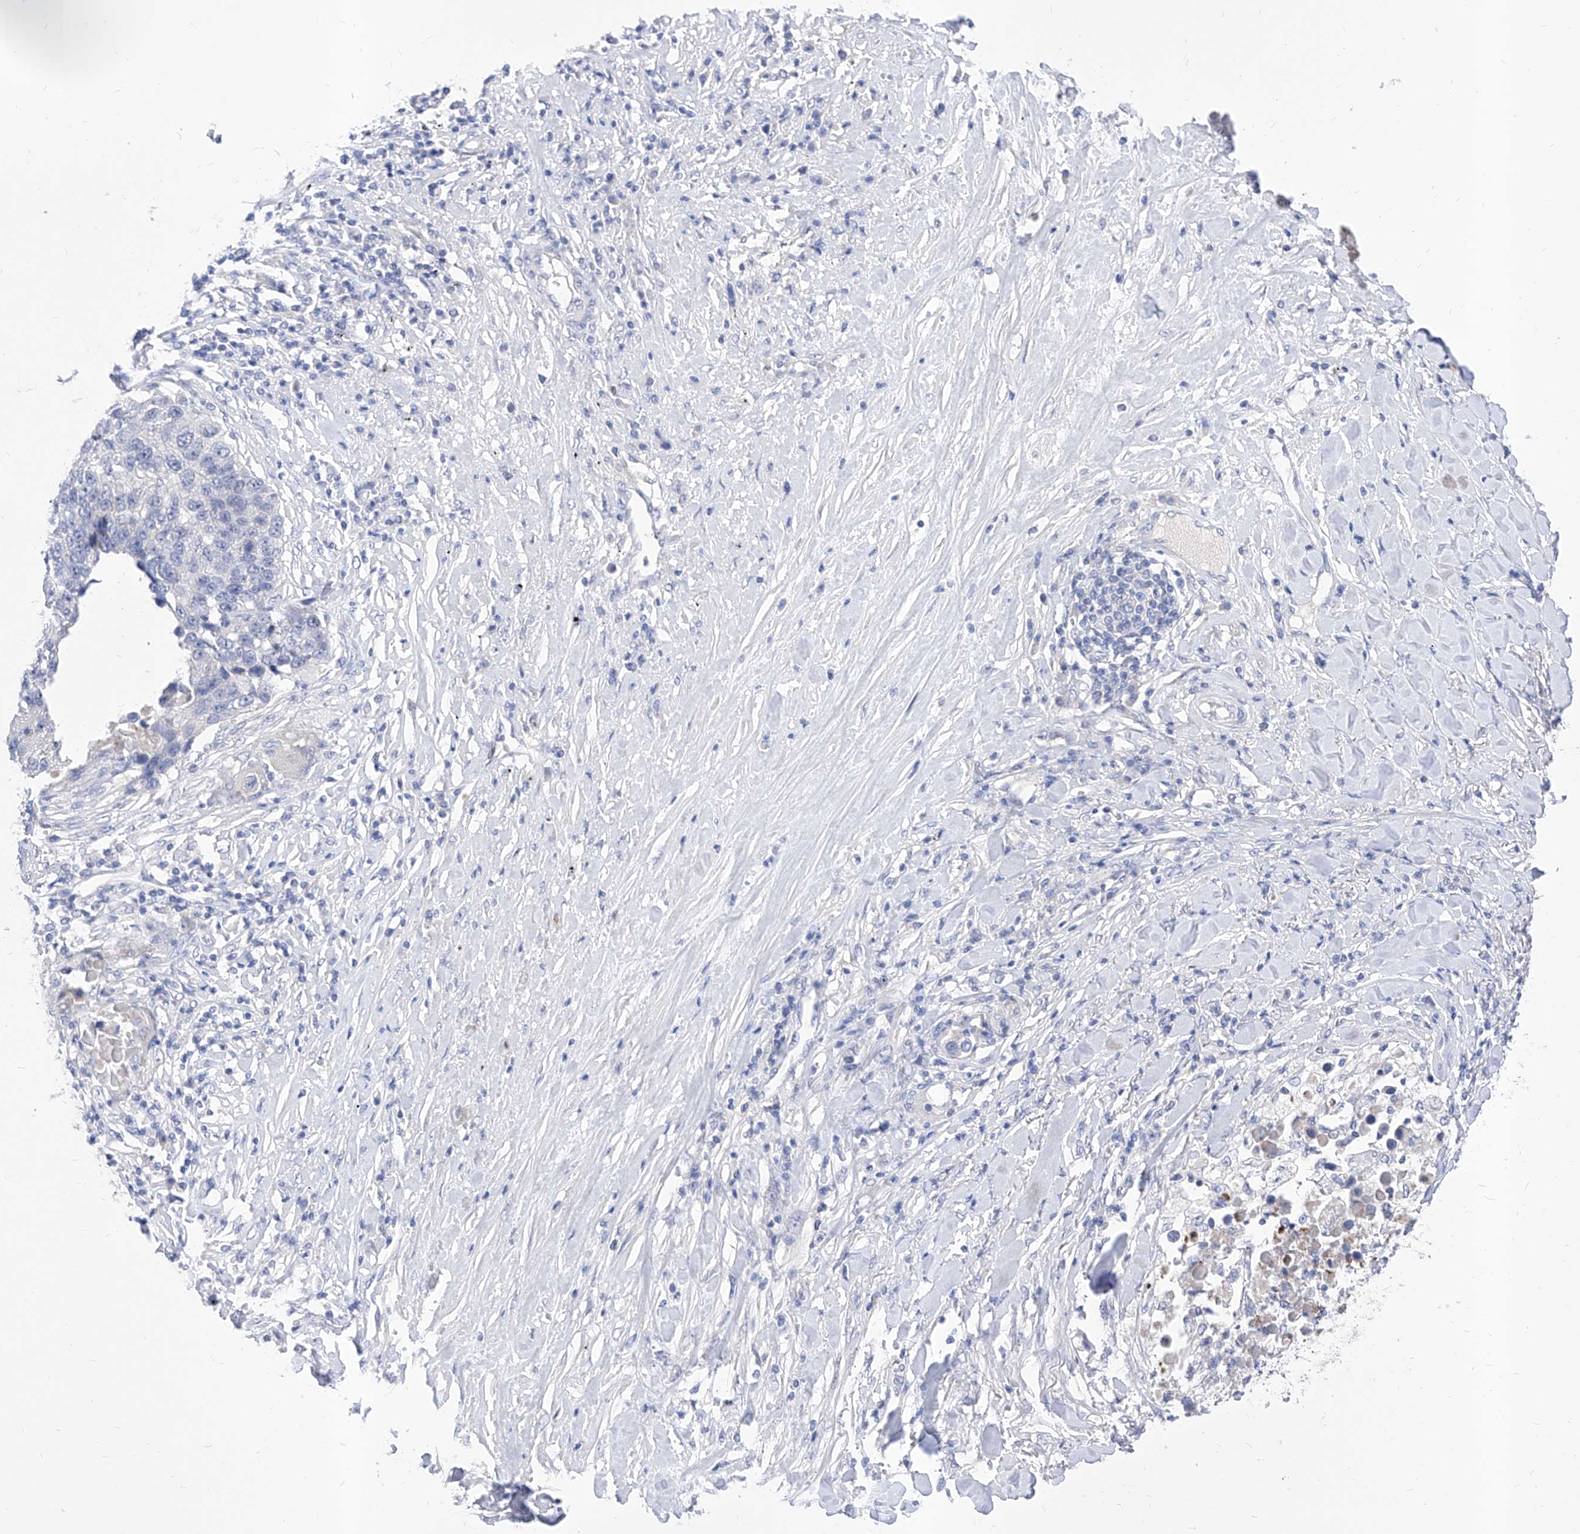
{"staining": {"intensity": "negative", "quantity": "none", "location": "none"}, "tissue": "lung cancer", "cell_type": "Tumor cells", "image_type": "cancer", "snomed": [{"axis": "morphology", "description": "Squamous cell carcinoma, NOS"}, {"axis": "topography", "description": "Lung"}], "caption": "Immunohistochemical staining of lung cancer (squamous cell carcinoma) shows no significant expression in tumor cells.", "gene": "VAX1", "patient": {"sex": "male", "age": 66}}